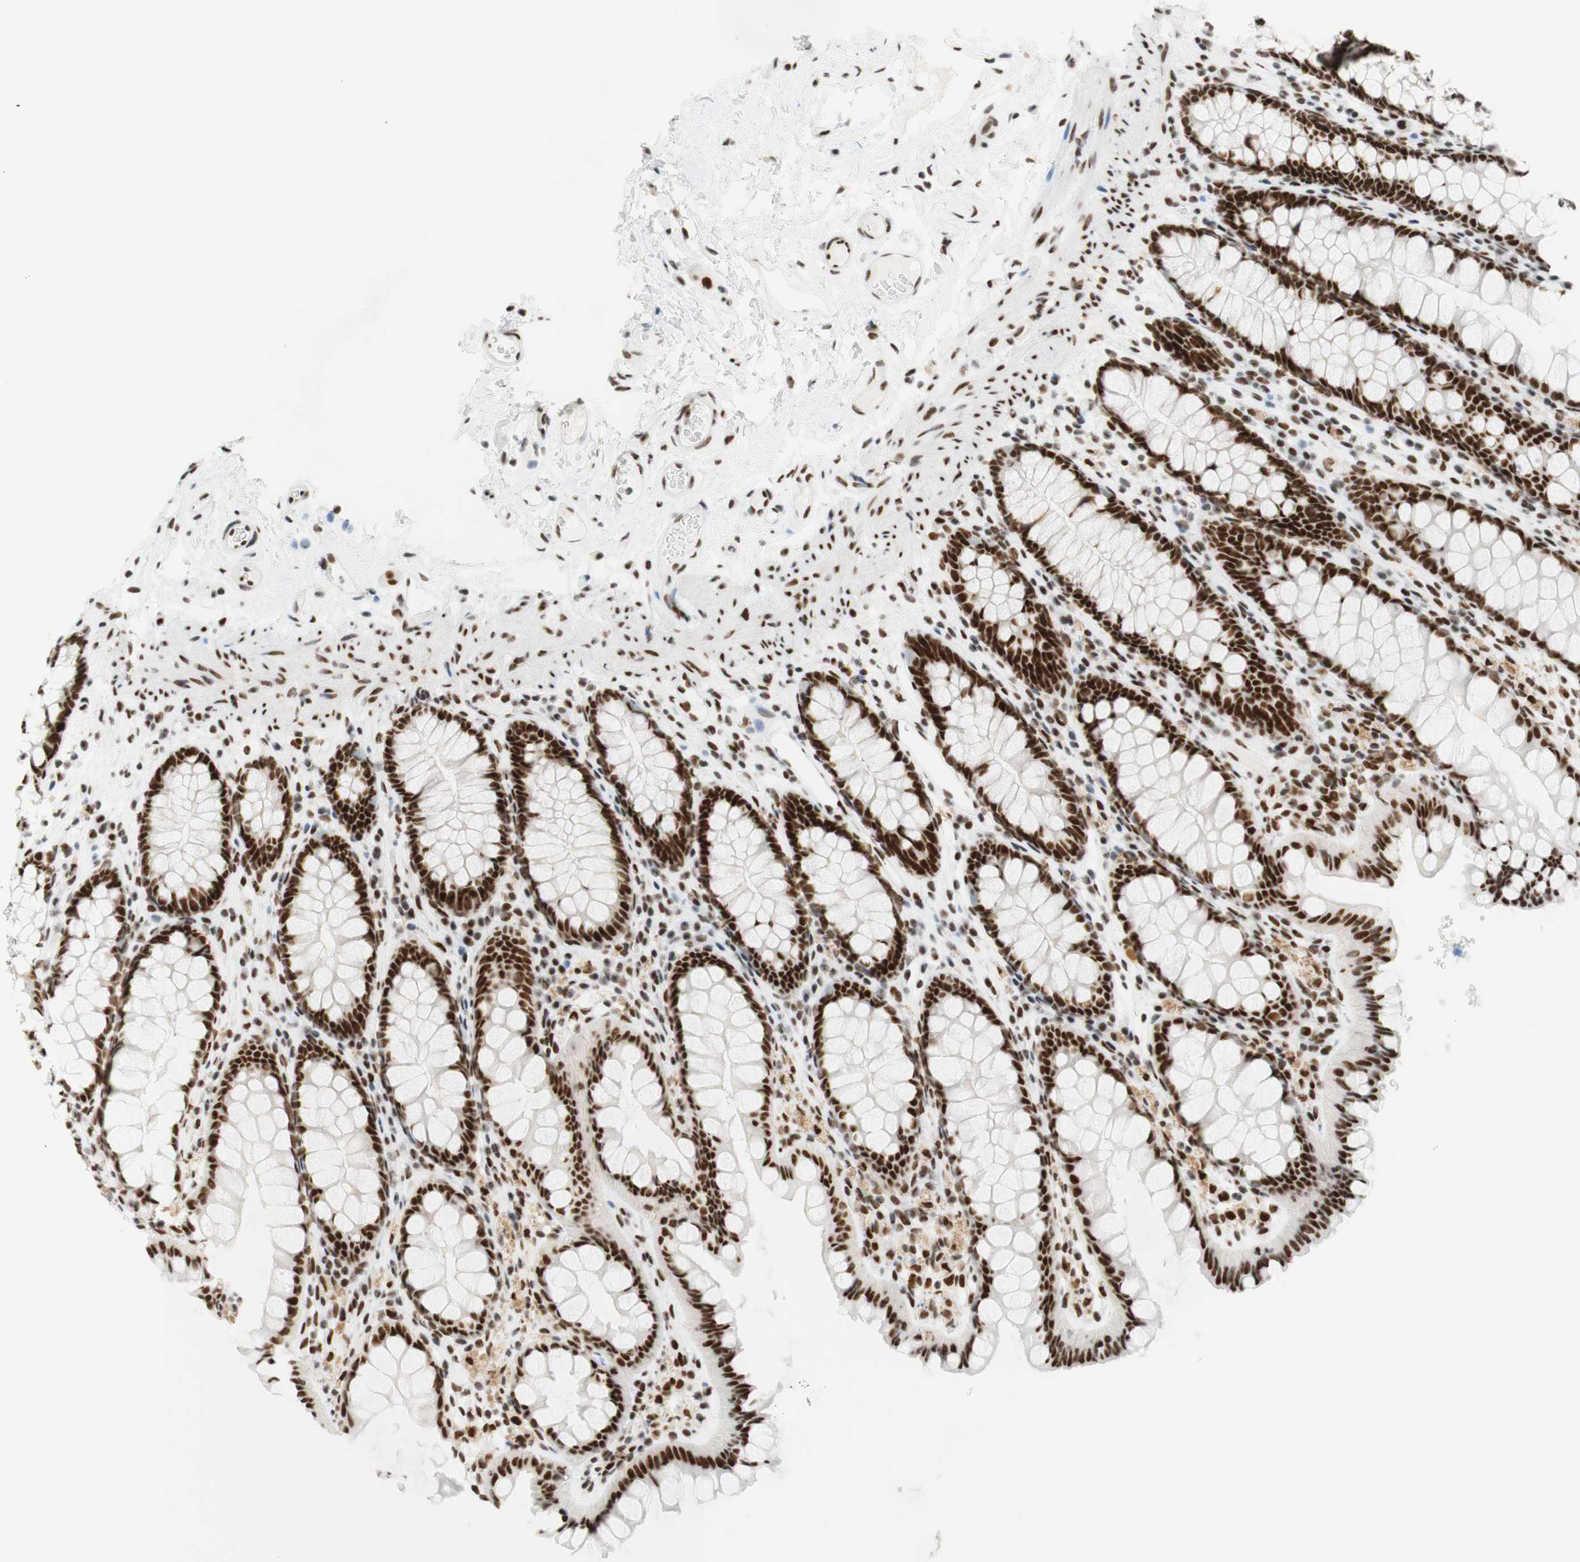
{"staining": {"intensity": "moderate", "quantity": ">75%", "location": "nuclear"}, "tissue": "colon", "cell_type": "Endothelial cells", "image_type": "normal", "snomed": [{"axis": "morphology", "description": "Normal tissue, NOS"}, {"axis": "topography", "description": "Colon"}], "caption": "Colon stained with DAB immunohistochemistry displays medium levels of moderate nuclear expression in approximately >75% of endothelial cells. (DAB IHC, brown staining for protein, blue staining for nuclei).", "gene": "RNF20", "patient": {"sex": "female", "age": 55}}